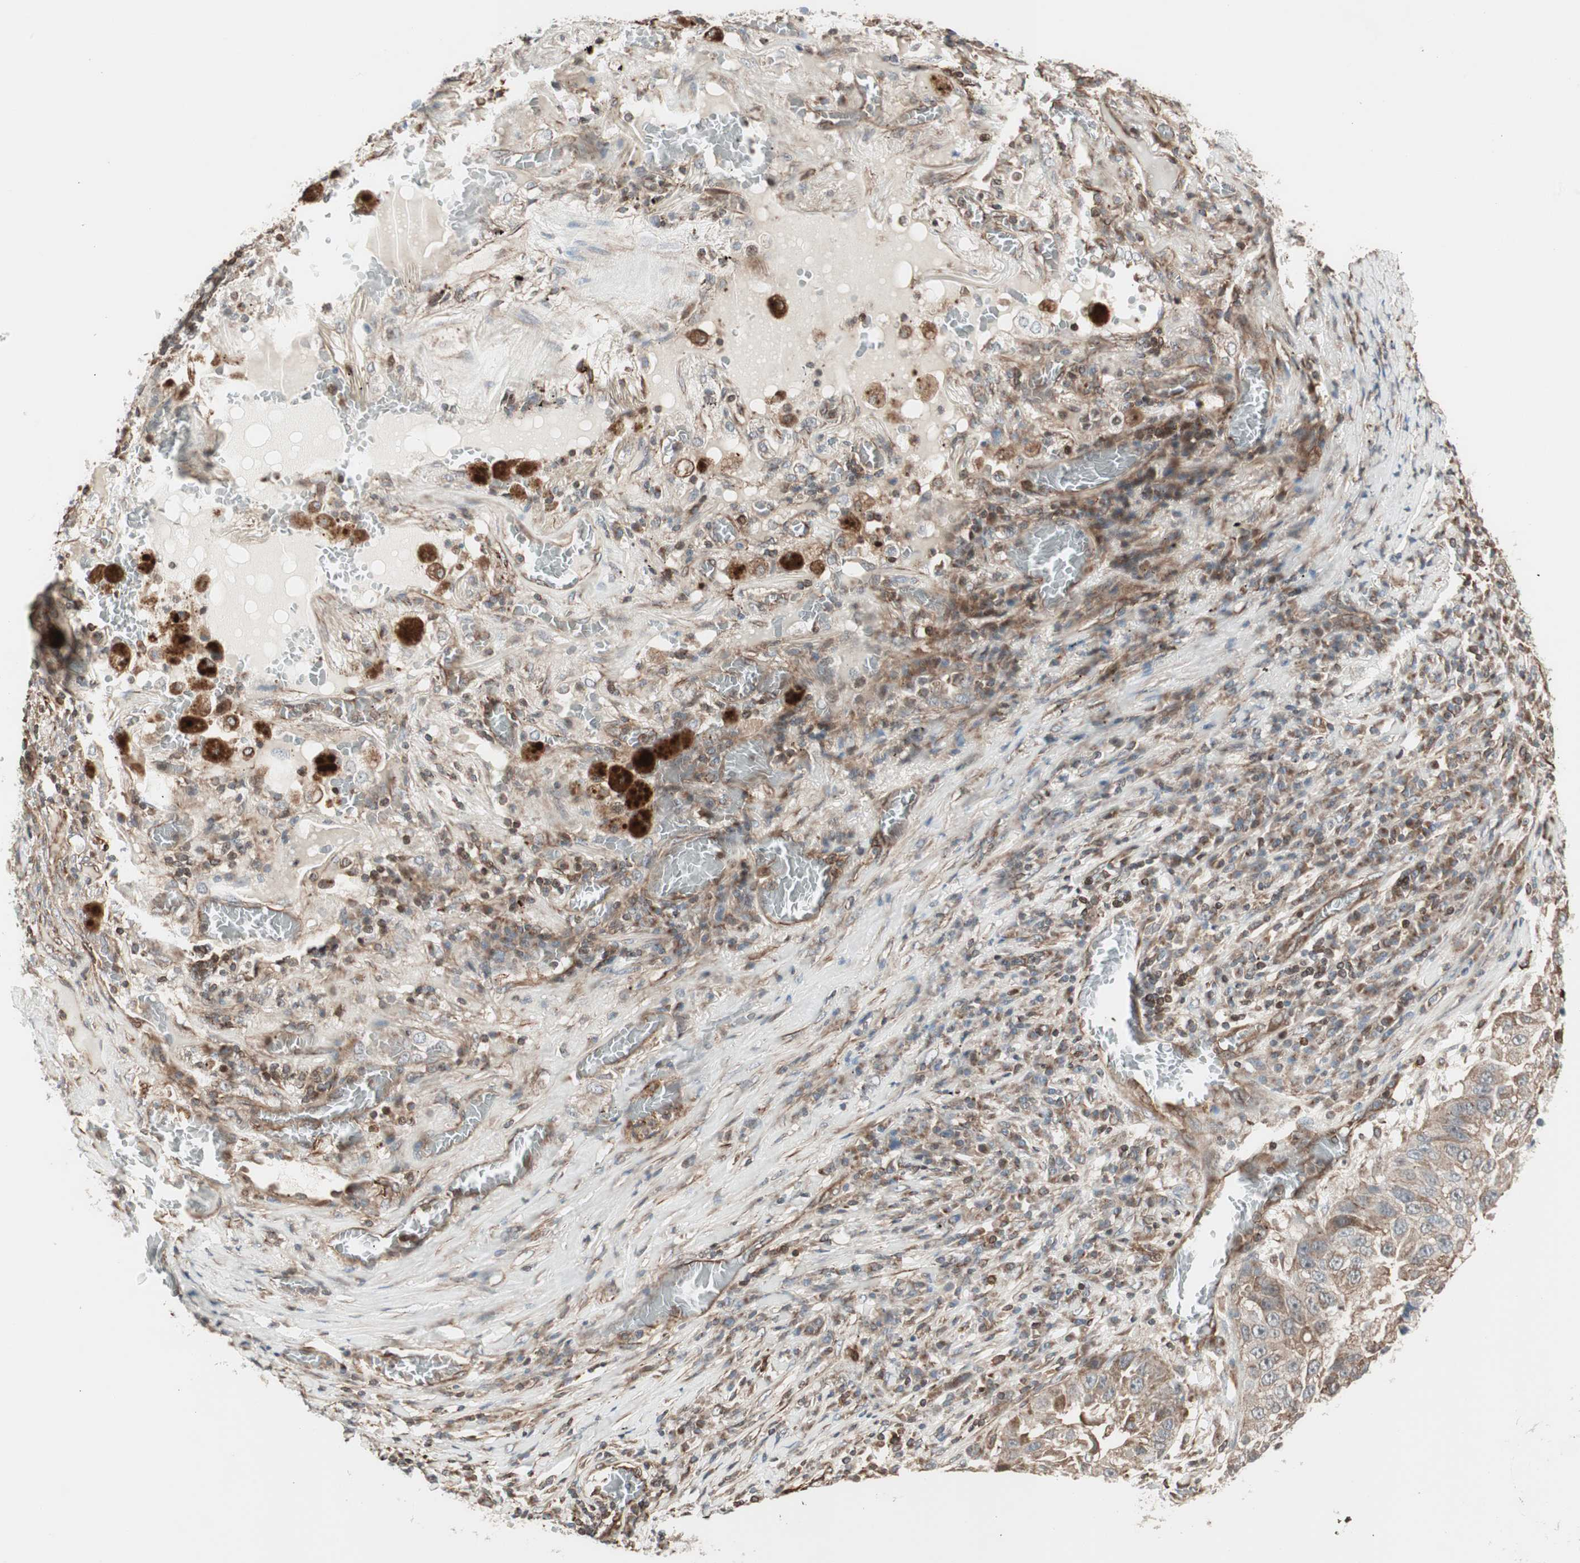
{"staining": {"intensity": "weak", "quantity": ">75%", "location": "cytoplasmic/membranous"}, "tissue": "lung cancer", "cell_type": "Tumor cells", "image_type": "cancer", "snomed": [{"axis": "morphology", "description": "Squamous cell carcinoma, NOS"}, {"axis": "topography", "description": "Lung"}], "caption": "Lung squamous cell carcinoma stained with a protein marker shows weak staining in tumor cells.", "gene": "MAD2L2", "patient": {"sex": "male", "age": 57}}